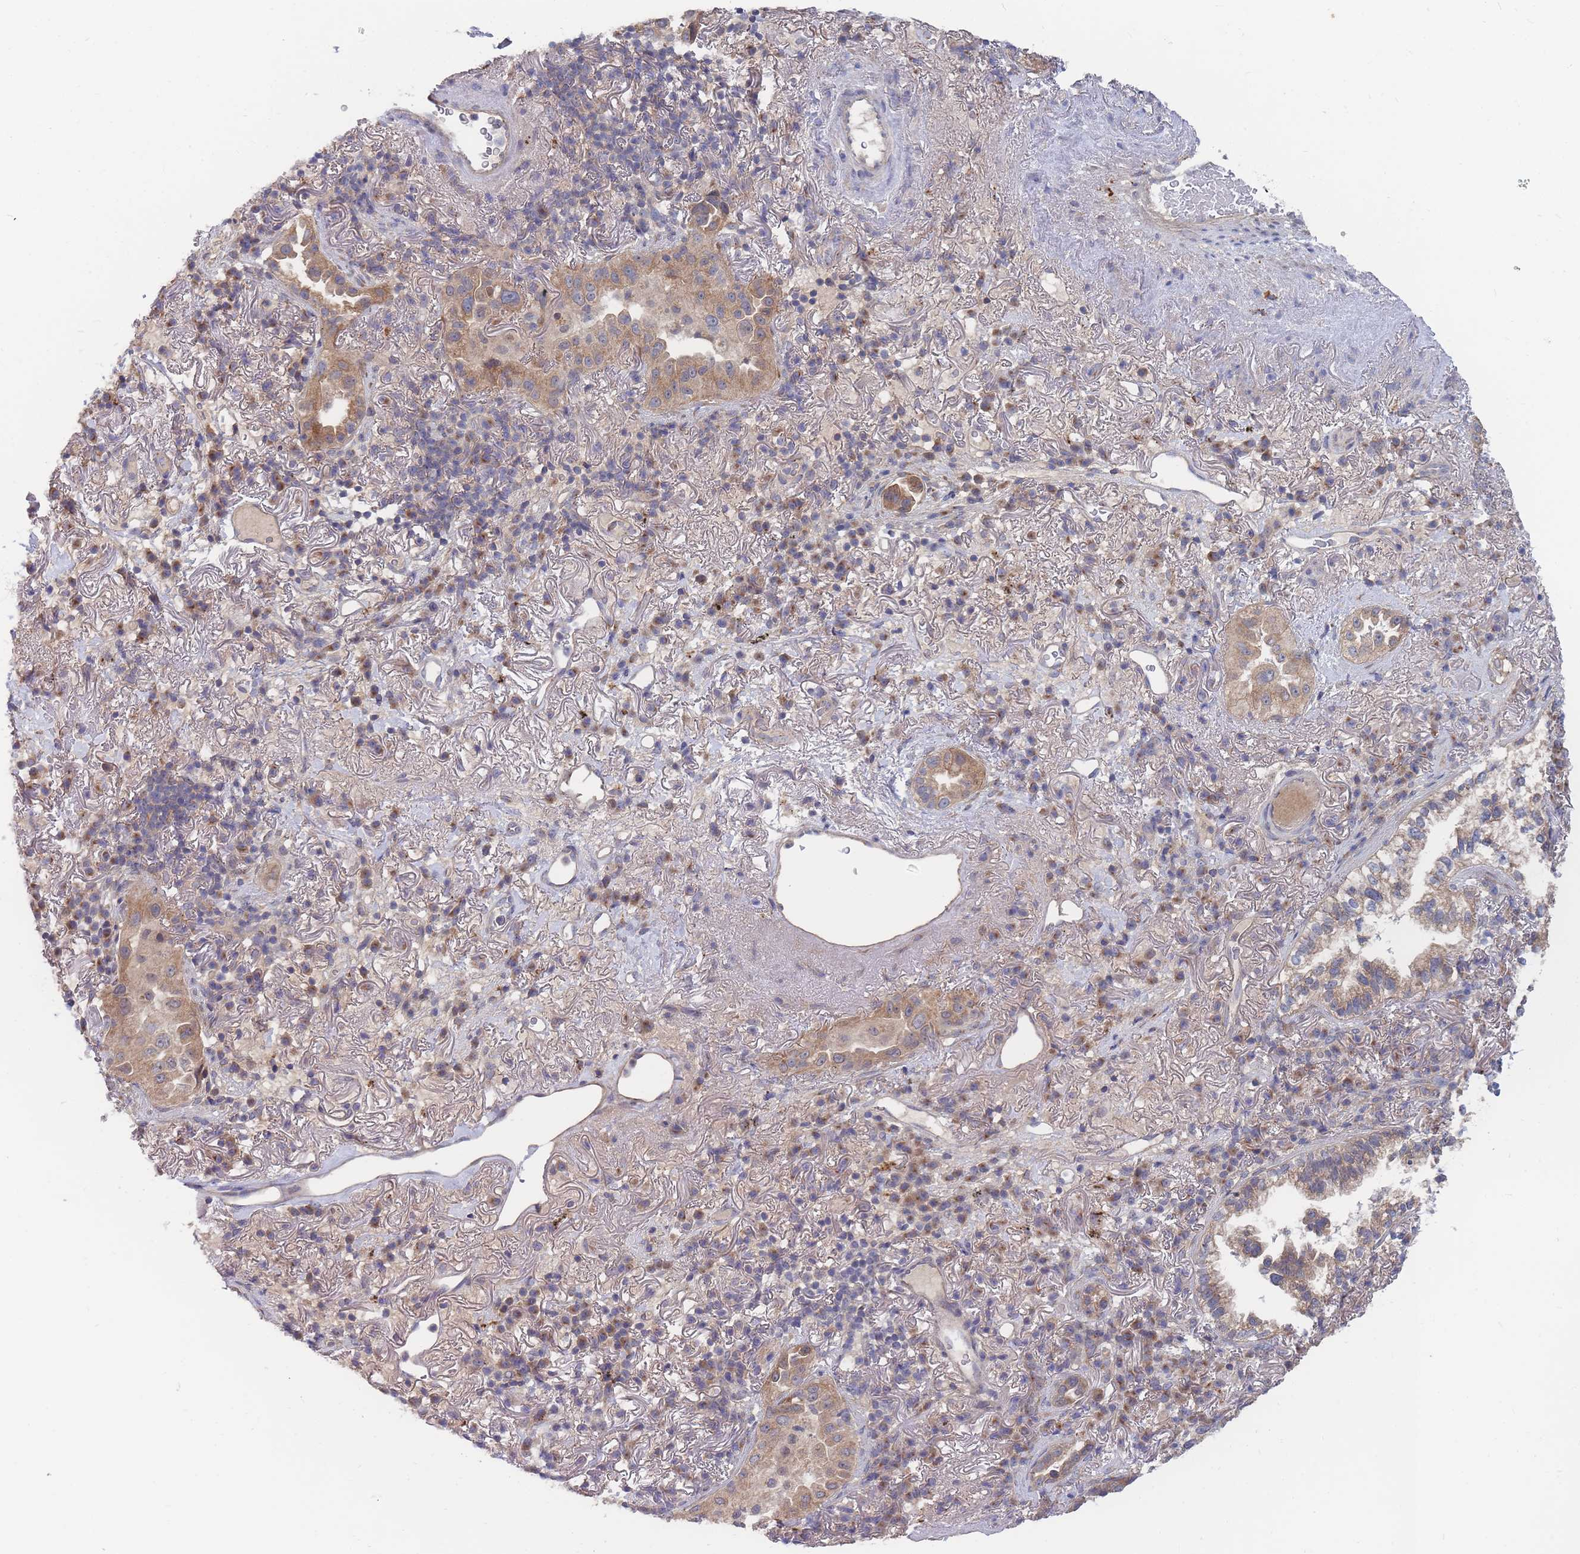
{"staining": {"intensity": "moderate", "quantity": ">75%", "location": "cytoplasmic/membranous"}, "tissue": "lung cancer", "cell_type": "Tumor cells", "image_type": "cancer", "snomed": [{"axis": "morphology", "description": "Adenocarcinoma, NOS"}, {"axis": "topography", "description": "Lung"}], "caption": "Tumor cells exhibit moderate cytoplasmic/membranous staining in approximately >75% of cells in lung cancer (adenocarcinoma). (DAB (3,3'-diaminobenzidine) IHC, brown staining for protein, blue staining for nuclei).", "gene": "SLC35F5", "patient": {"sex": "female", "age": 69}}